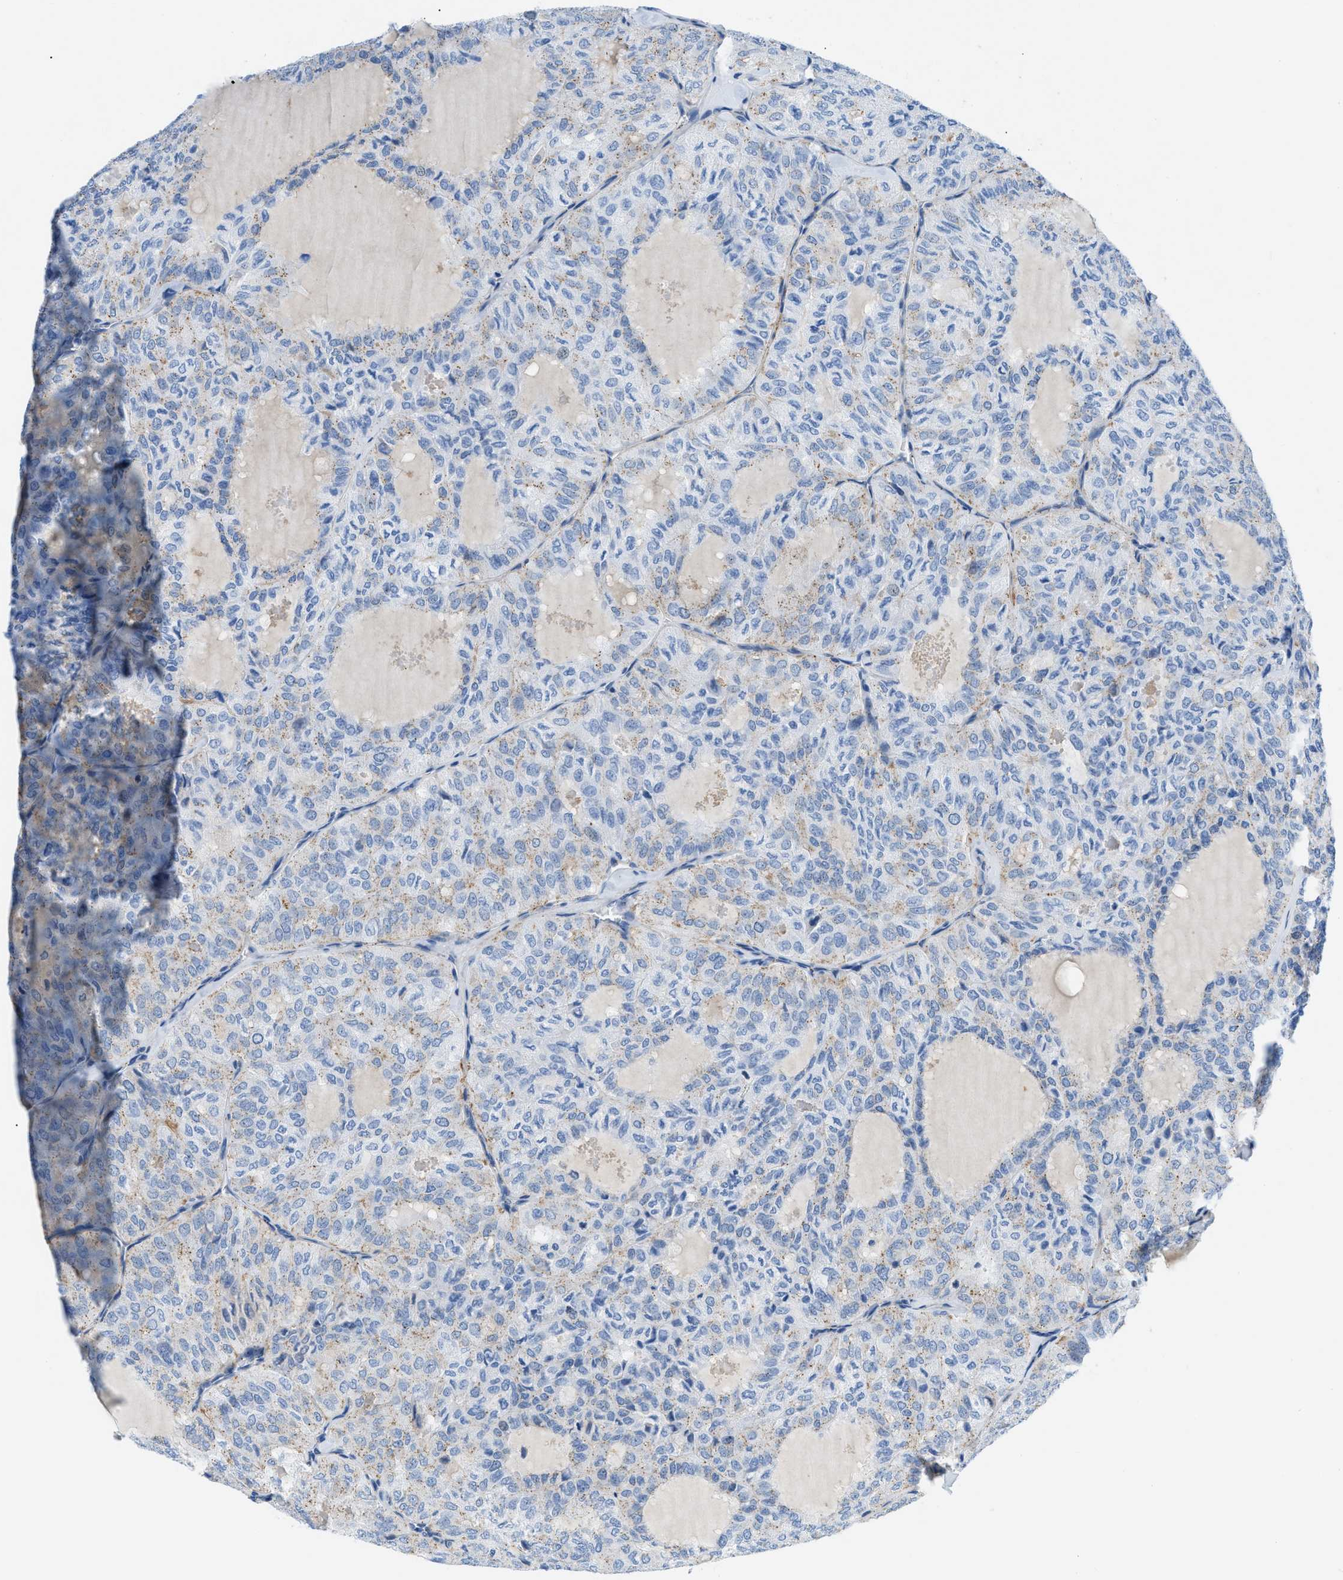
{"staining": {"intensity": "weak", "quantity": ">75%", "location": "cytoplasmic/membranous"}, "tissue": "thyroid cancer", "cell_type": "Tumor cells", "image_type": "cancer", "snomed": [{"axis": "morphology", "description": "Follicular adenoma carcinoma, NOS"}, {"axis": "topography", "description": "Thyroid gland"}], "caption": "IHC micrograph of neoplastic tissue: follicular adenoma carcinoma (thyroid) stained using immunohistochemistry reveals low levels of weak protein expression localized specifically in the cytoplasmic/membranous of tumor cells, appearing as a cytoplasmic/membranous brown color.", "gene": "FDCSP", "patient": {"sex": "male", "age": 75}}